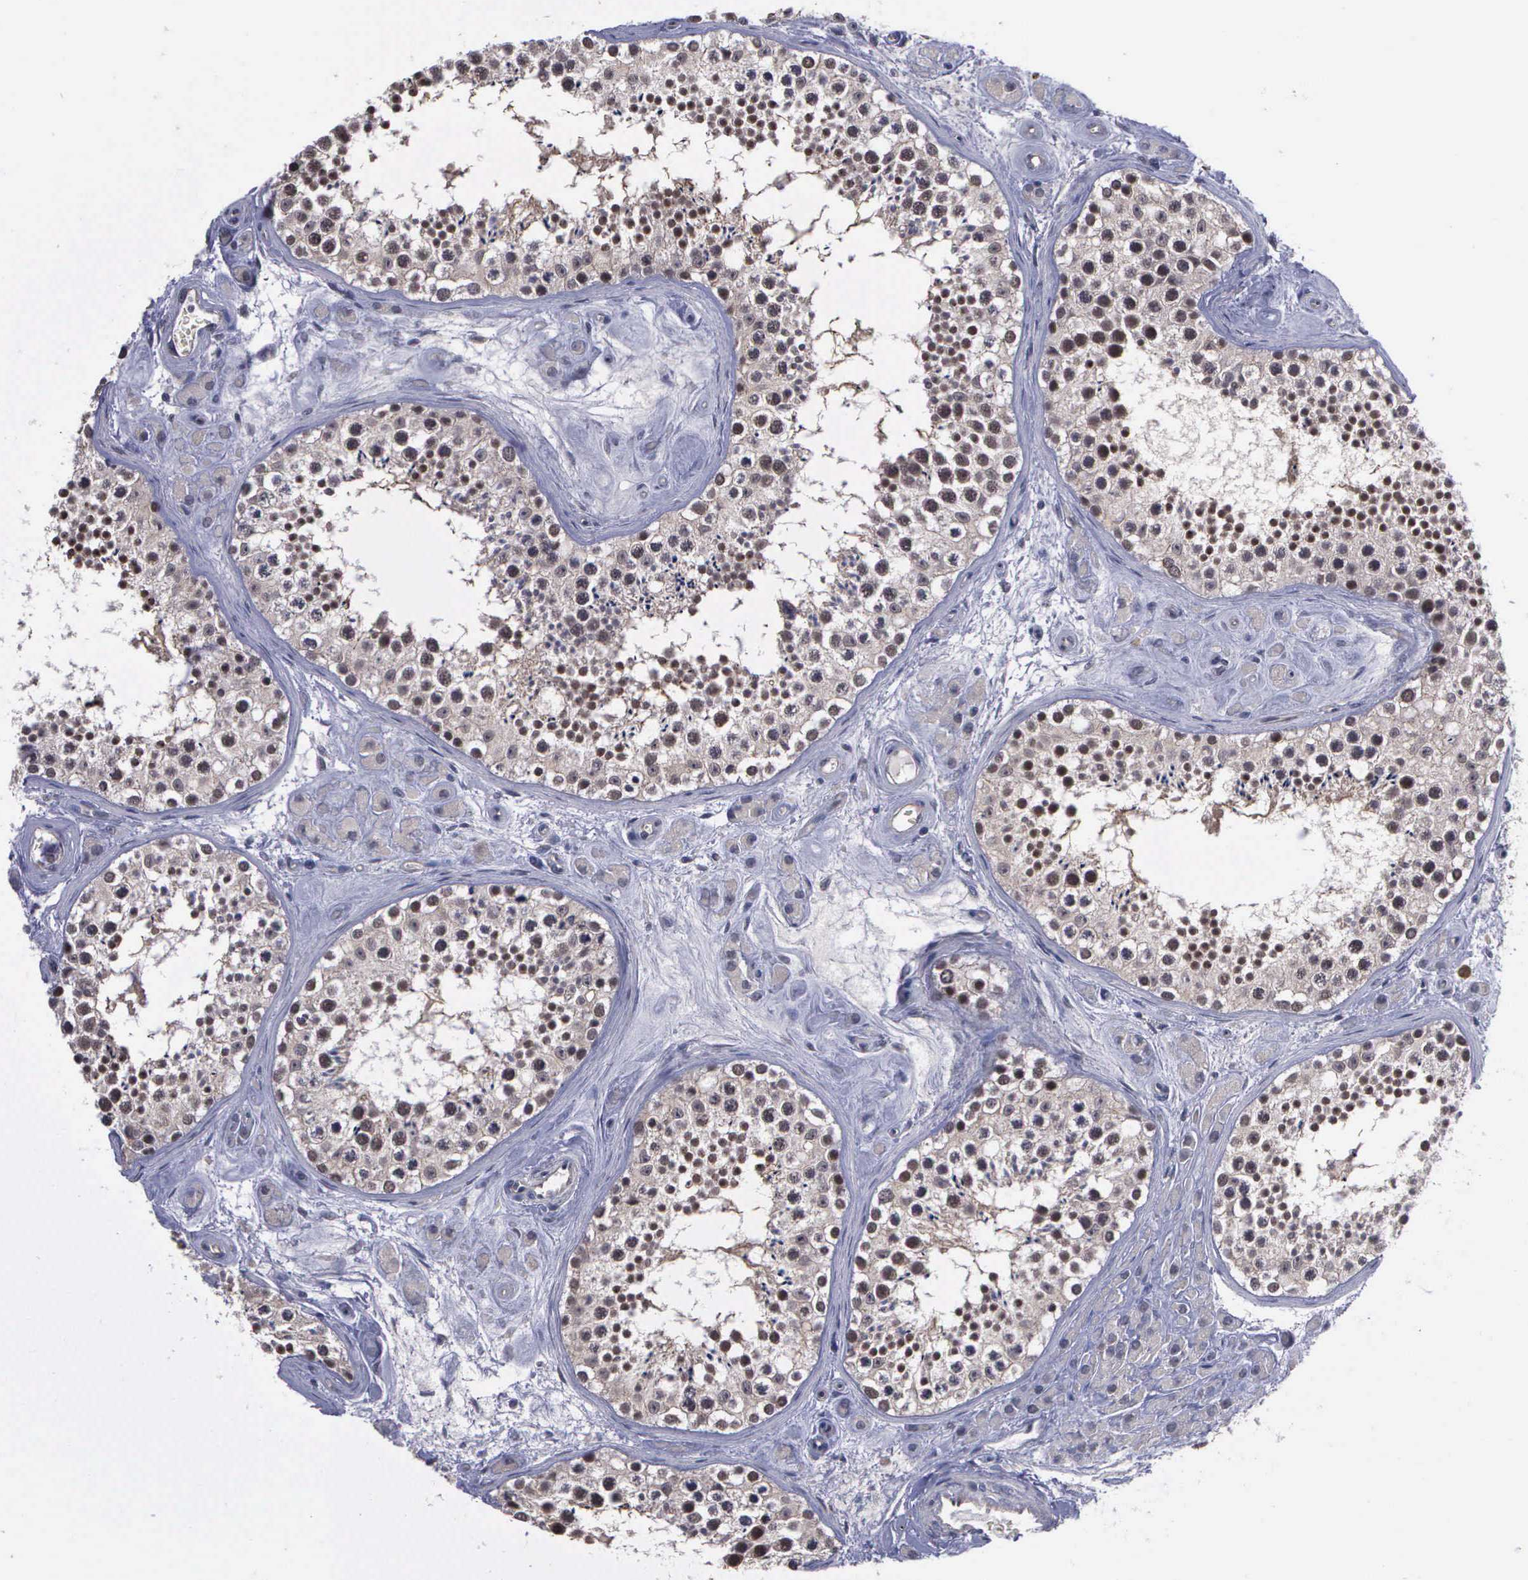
{"staining": {"intensity": "strong", "quantity": ">75%", "location": "cytoplasmic/membranous,nuclear"}, "tissue": "testis", "cell_type": "Cells in seminiferous ducts", "image_type": "normal", "snomed": [{"axis": "morphology", "description": "Normal tissue, NOS"}, {"axis": "topography", "description": "Testis"}], "caption": "Immunohistochemistry (DAB (3,3'-diaminobenzidine)) staining of normal testis demonstrates strong cytoplasmic/membranous,nuclear protein staining in approximately >75% of cells in seminiferous ducts.", "gene": "MAP3K9", "patient": {"sex": "male", "age": 38}}